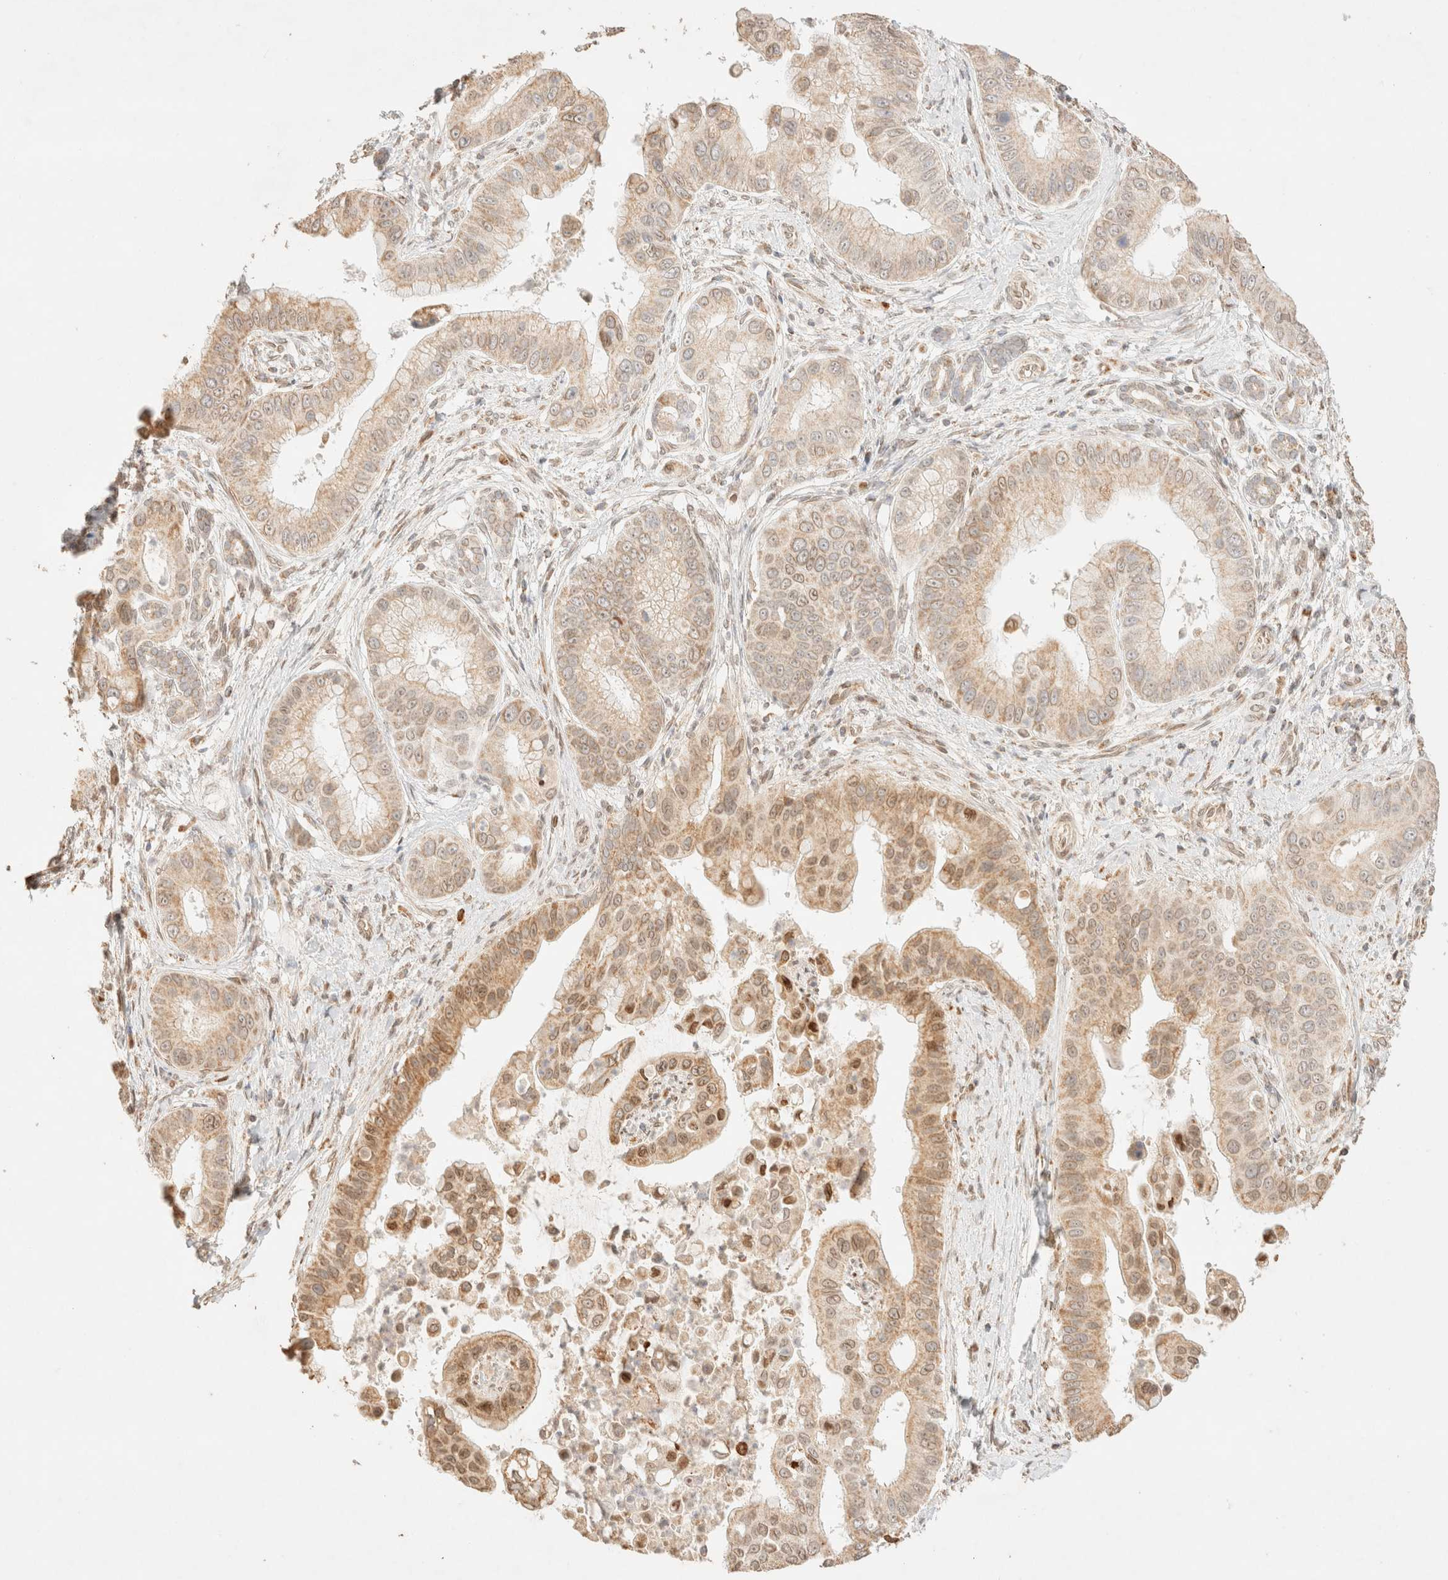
{"staining": {"intensity": "weak", "quantity": ">75%", "location": "cytoplasmic/membranous"}, "tissue": "liver cancer", "cell_type": "Tumor cells", "image_type": "cancer", "snomed": [{"axis": "morphology", "description": "Cholangiocarcinoma"}, {"axis": "topography", "description": "Liver"}], "caption": "Brown immunohistochemical staining in liver cancer exhibits weak cytoplasmic/membranous positivity in about >75% of tumor cells.", "gene": "TACO1", "patient": {"sex": "female", "age": 54}}